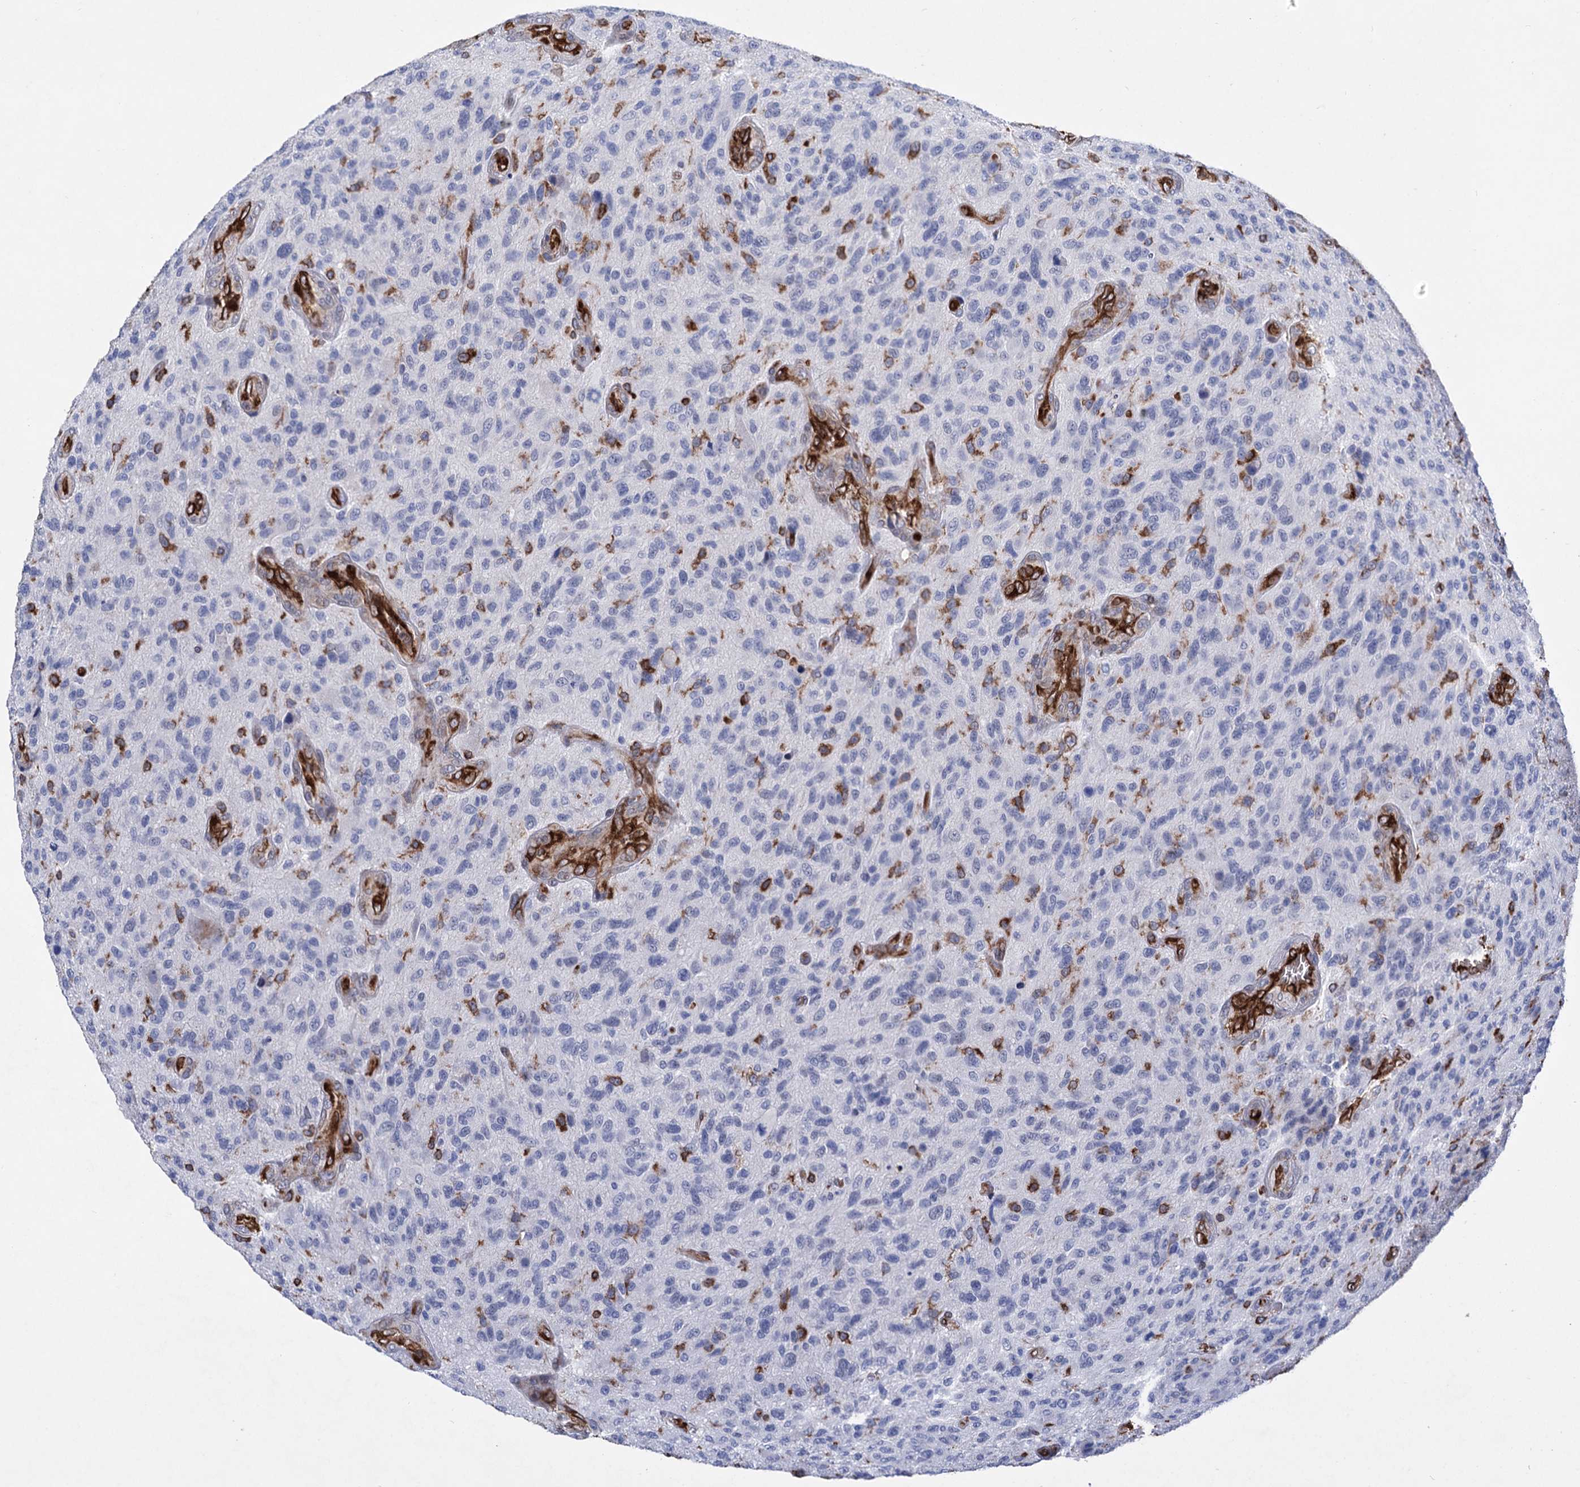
{"staining": {"intensity": "negative", "quantity": "none", "location": "none"}, "tissue": "glioma", "cell_type": "Tumor cells", "image_type": "cancer", "snomed": [{"axis": "morphology", "description": "Glioma, malignant, High grade"}, {"axis": "topography", "description": "Brain"}], "caption": "The image displays no significant expression in tumor cells of malignant high-grade glioma.", "gene": "STING1", "patient": {"sex": "male", "age": 47}}